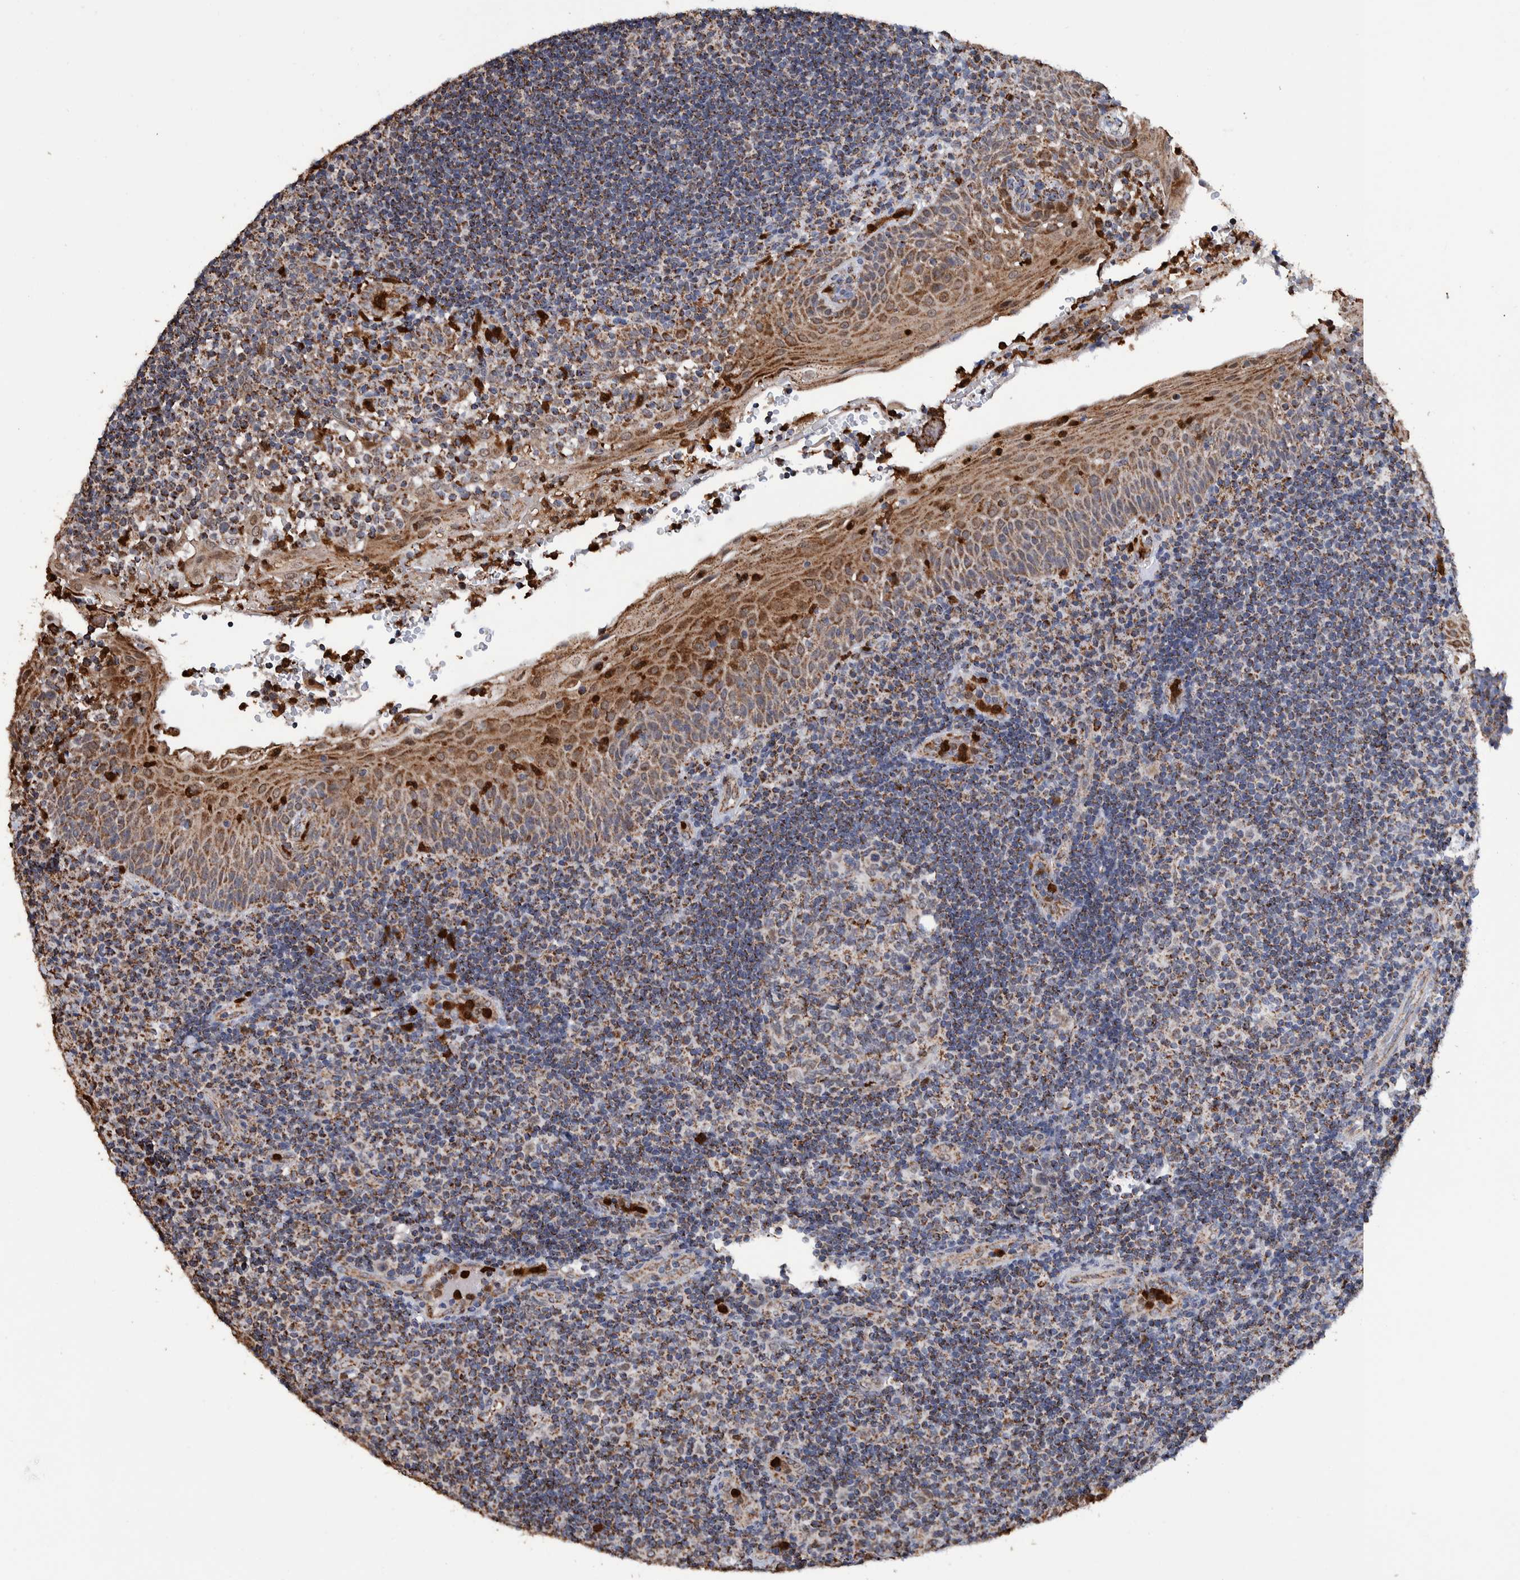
{"staining": {"intensity": "moderate", "quantity": ">75%", "location": "cytoplasmic/membranous"}, "tissue": "tonsil", "cell_type": "Germinal center cells", "image_type": "normal", "snomed": [{"axis": "morphology", "description": "Normal tissue, NOS"}, {"axis": "topography", "description": "Tonsil"}], "caption": "IHC photomicrograph of benign human tonsil stained for a protein (brown), which shows medium levels of moderate cytoplasmic/membranous positivity in about >75% of germinal center cells.", "gene": "DECR1", "patient": {"sex": "female", "age": 40}}